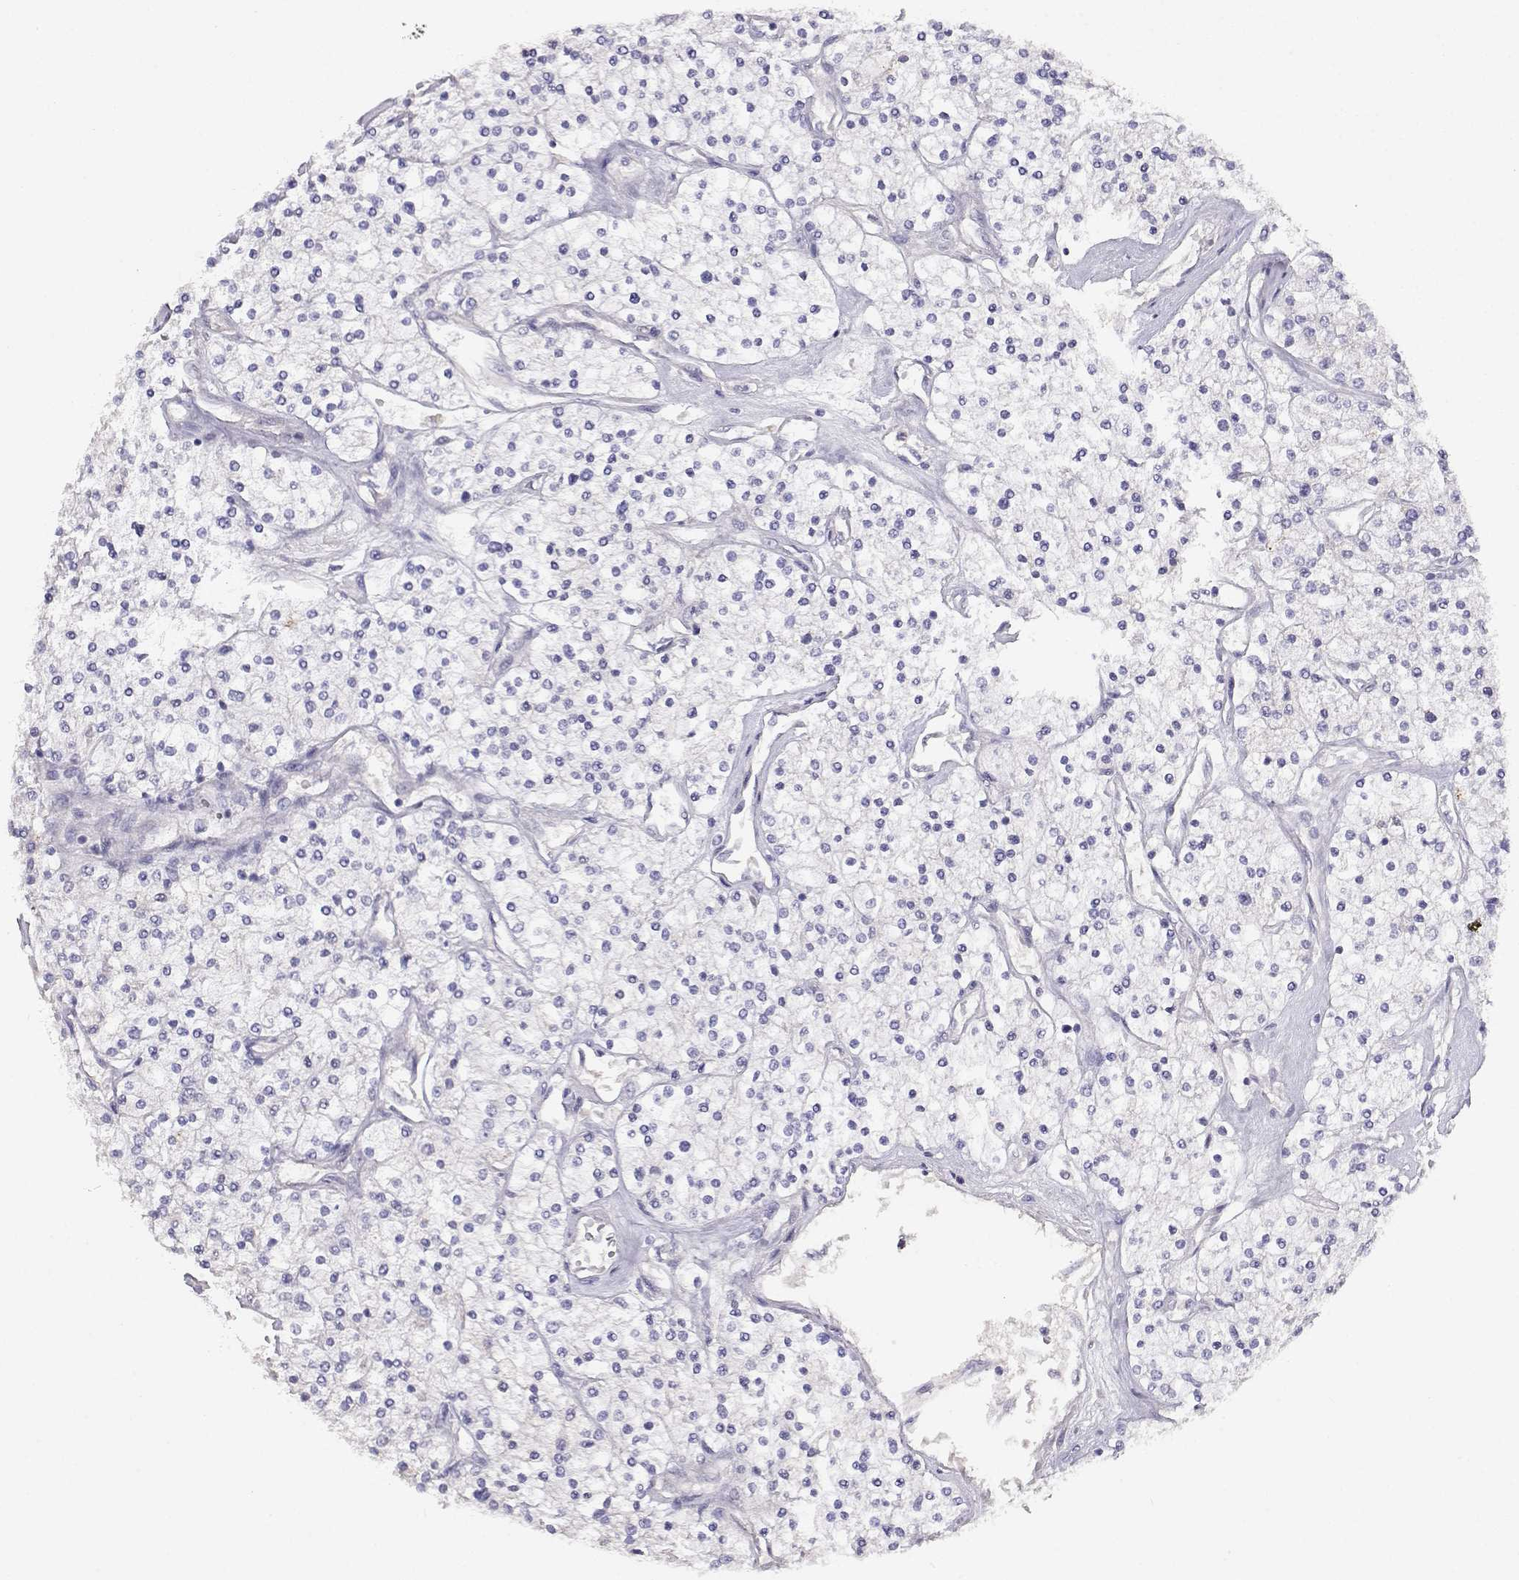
{"staining": {"intensity": "negative", "quantity": "none", "location": "none"}, "tissue": "renal cancer", "cell_type": "Tumor cells", "image_type": "cancer", "snomed": [{"axis": "morphology", "description": "Adenocarcinoma, NOS"}, {"axis": "topography", "description": "Kidney"}], "caption": "Tumor cells show no significant protein positivity in renal cancer. (DAB IHC with hematoxylin counter stain).", "gene": "CDHR1", "patient": {"sex": "male", "age": 80}}